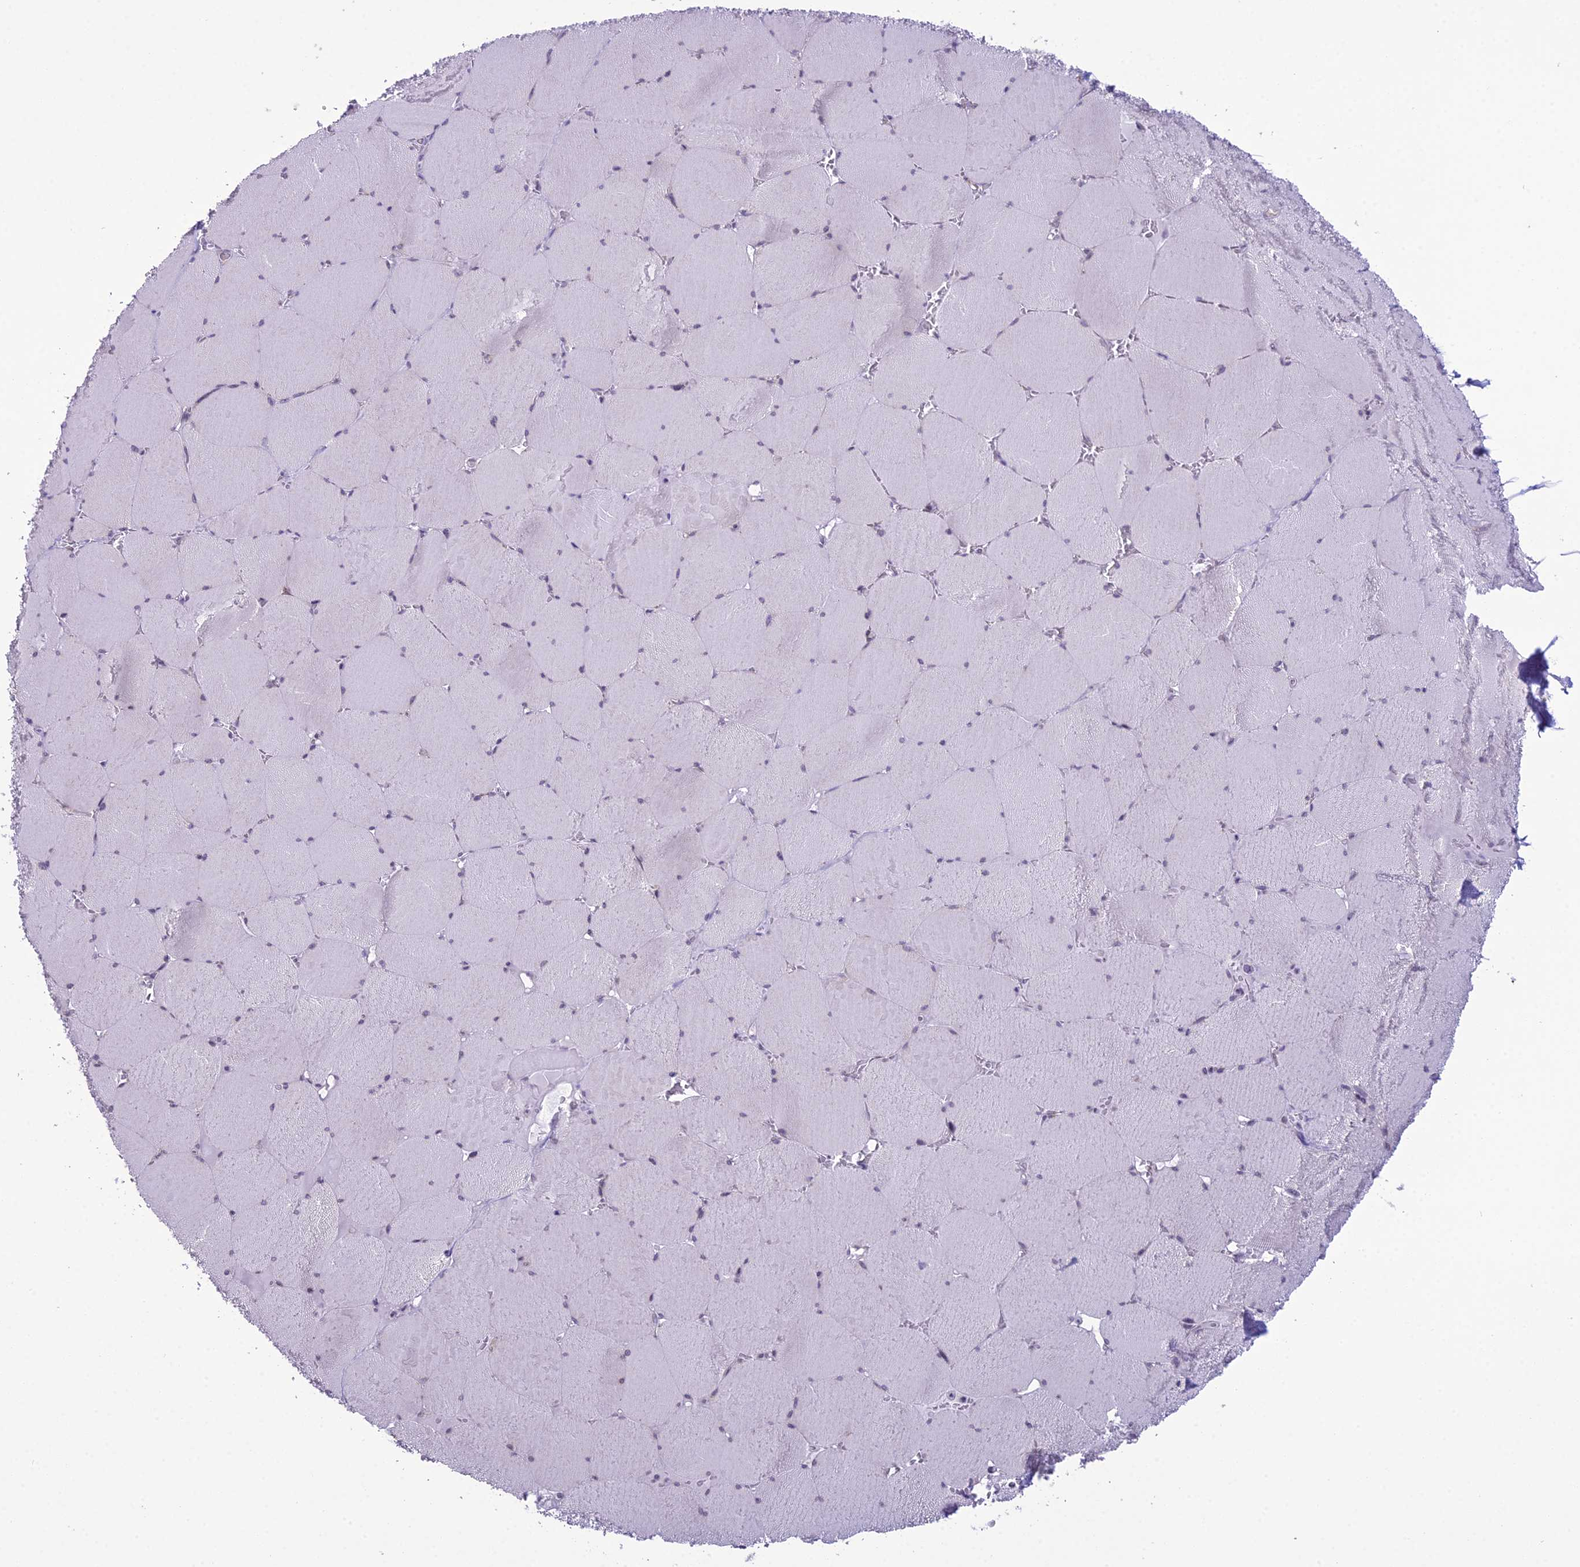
{"staining": {"intensity": "negative", "quantity": "none", "location": "none"}, "tissue": "skeletal muscle", "cell_type": "Myocytes", "image_type": "normal", "snomed": [{"axis": "morphology", "description": "Normal tissue, NOS"}, {"axis": "topography", "description": "Skeletal muscle"}, {"axis": "topography", "description": "Head-Neck"}], "caption": "Human skeletal muscle stained for a protein using immunohistochemistry shows no positivity in myocytes.", "gene": "RPS26", "patient": {"sex": "male", "age": 66}}